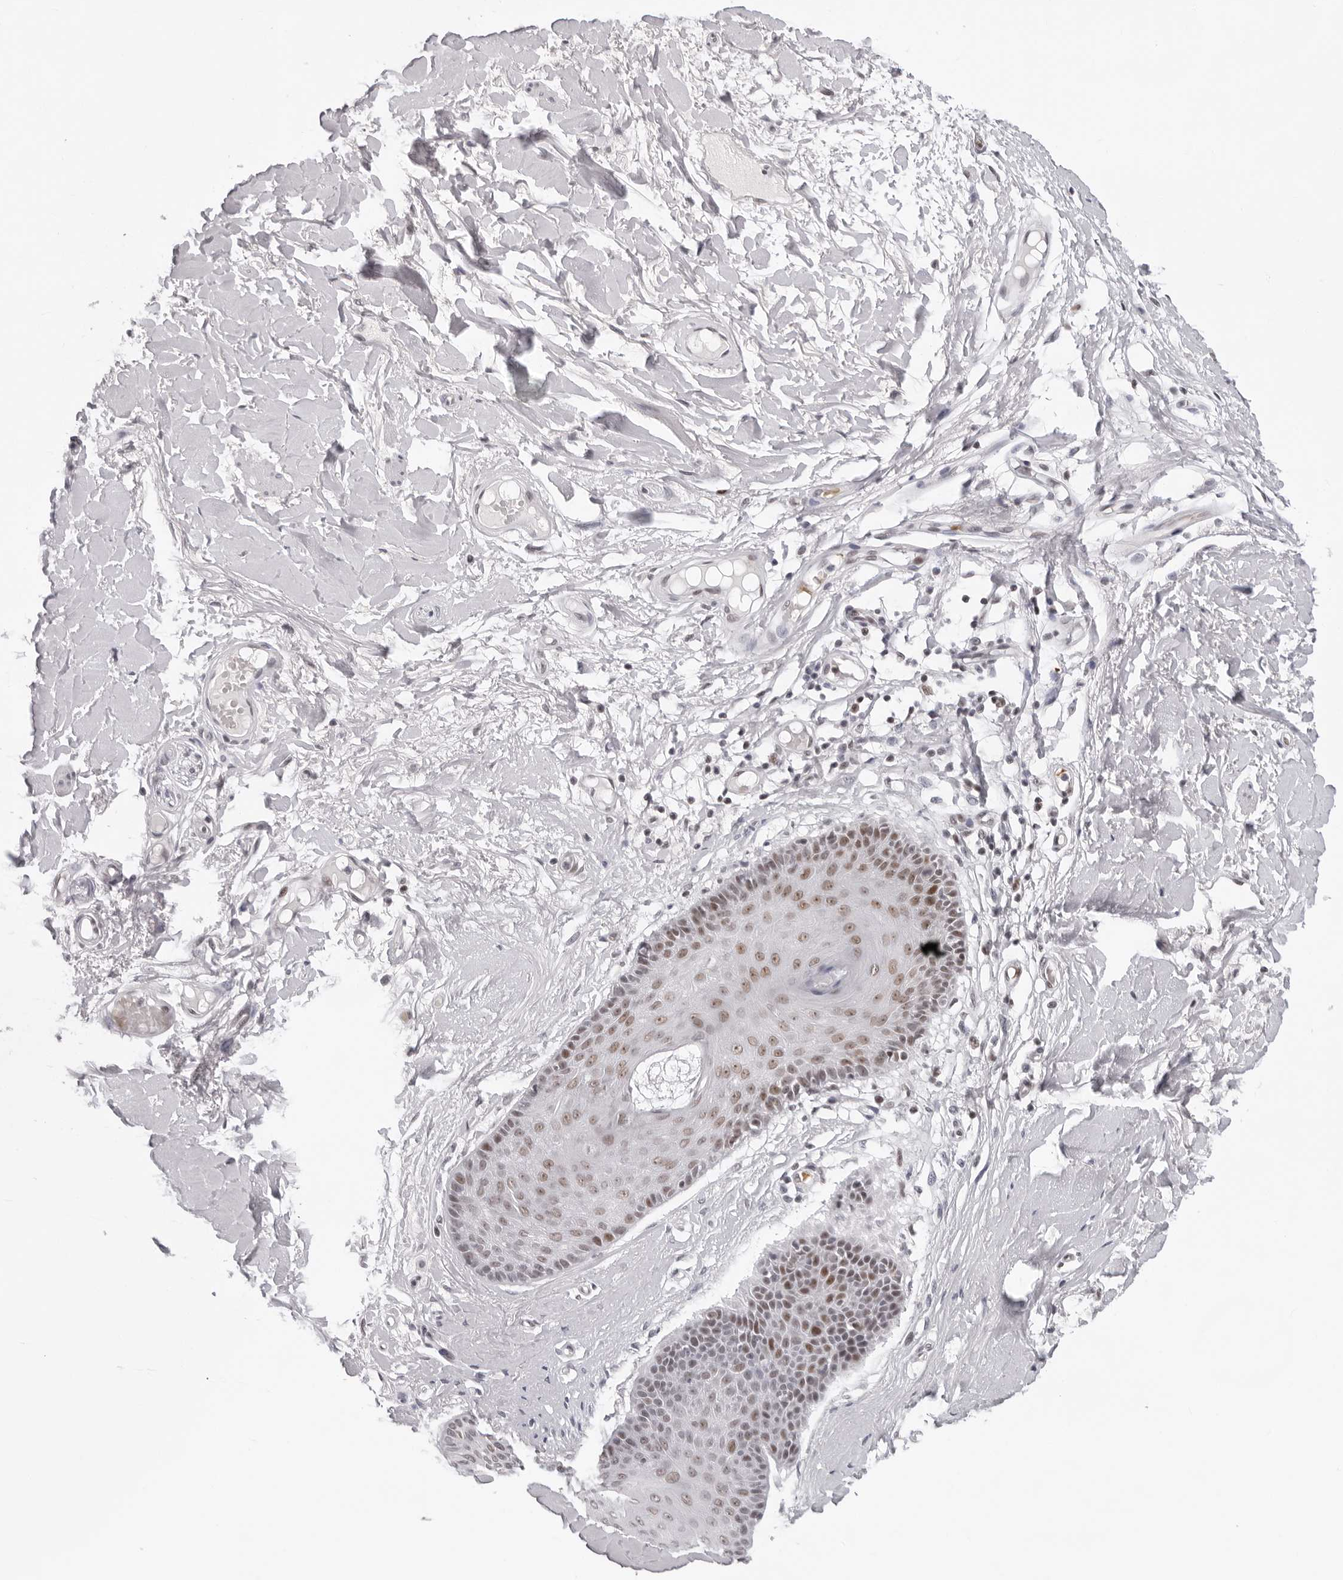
{"staining": {"intensity": "moderate", "quantity": ">75%", "location": "cytoplasmic/membranous,nuclear"}, "tissue": "skin", "cell_type": "Epidermal cells", "image_type": "normal", "snomed": [{"axis": "morphology", "description": "Normal tissue, NOS"}, {"axis": "topography", "description": "Vulva"}], "caption": "About >75% of epidermal cells in unremarkable skin demonstrate moderate cytoplasmic/membranous,nuclear protein staining as visualized by brown immunohistochemical staining.", "gene": "USP1", "patient": {"sex": "female", "age": 73}}